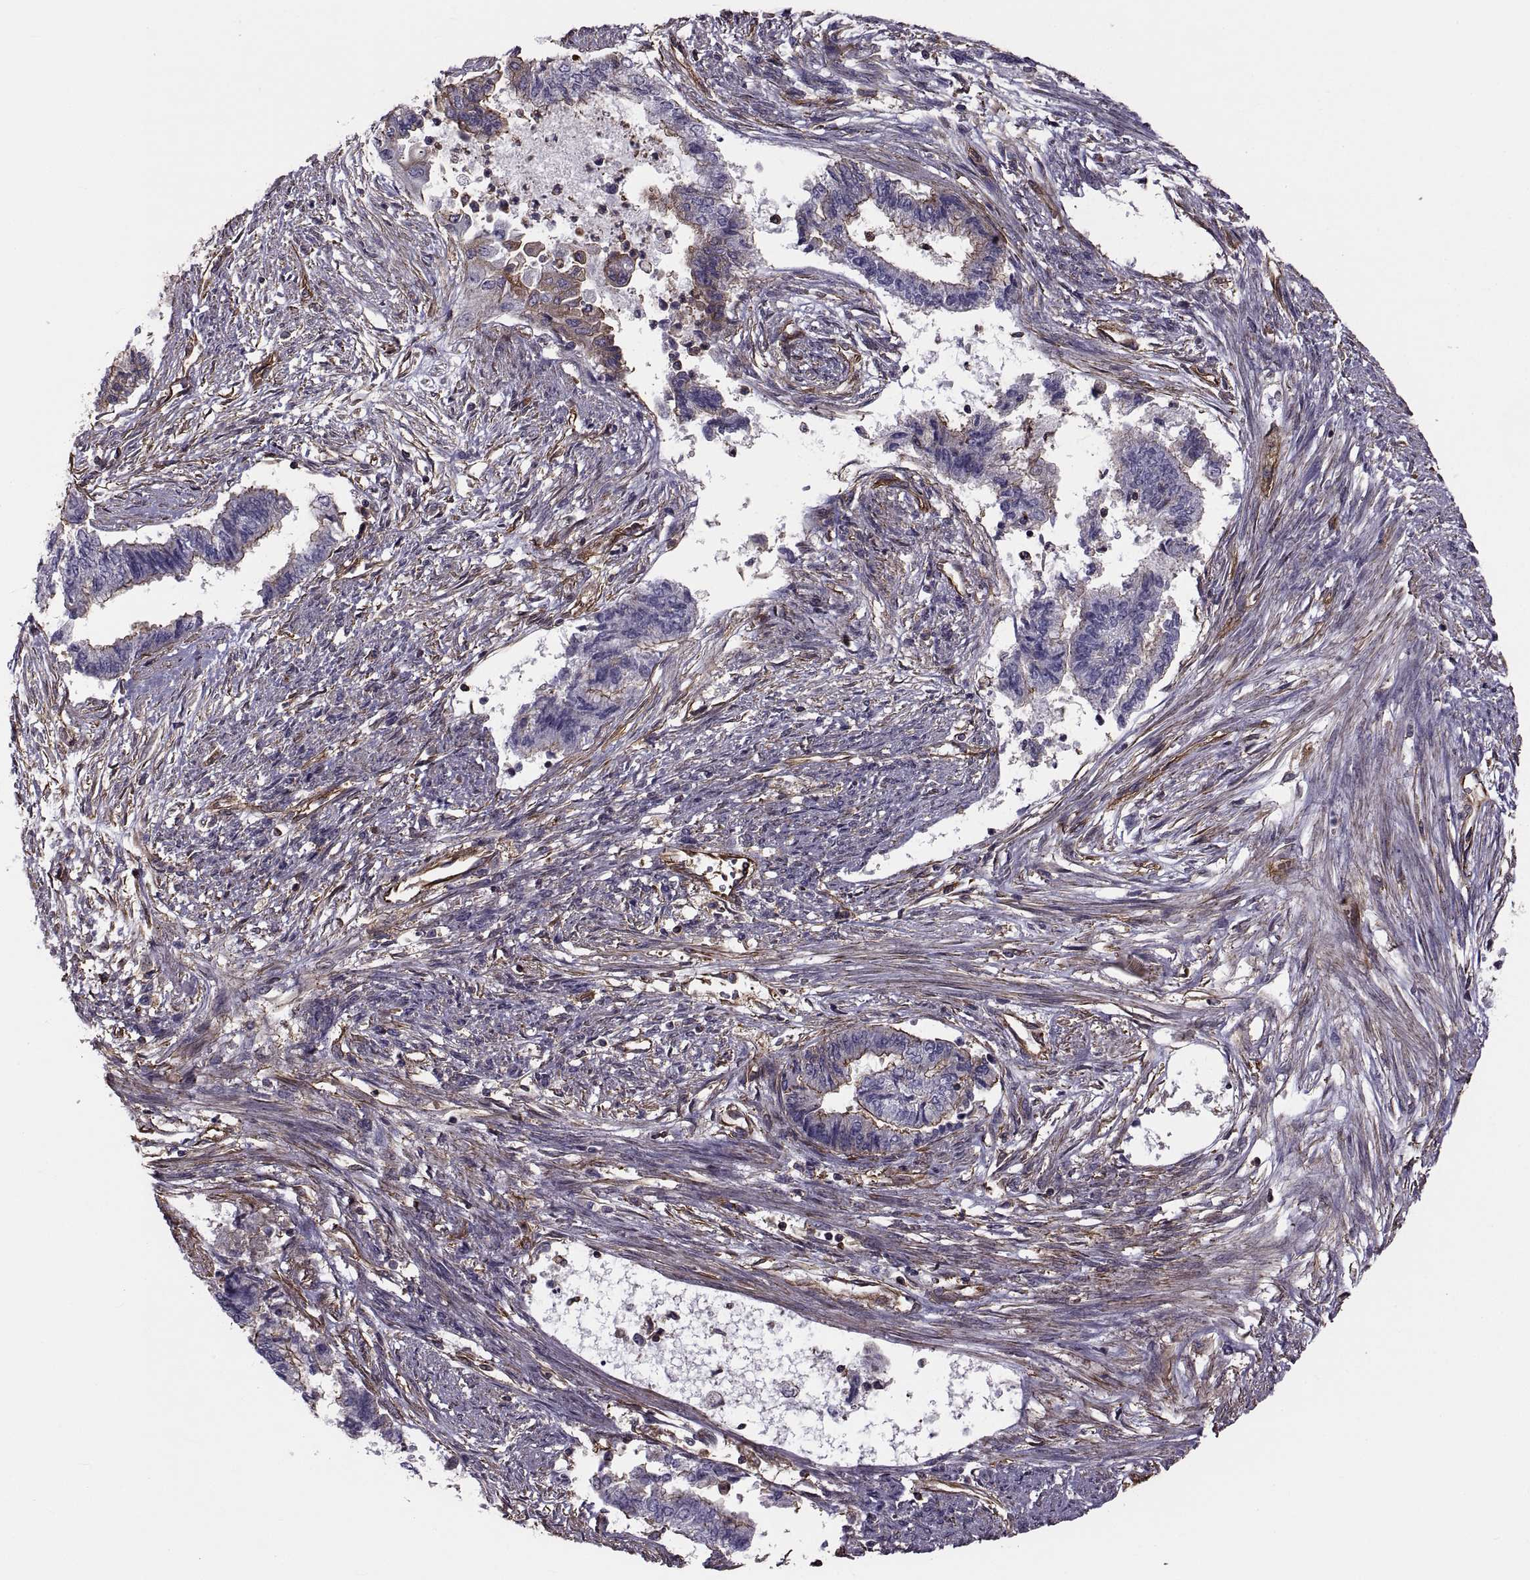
{"staining": {"intensity": "moderate", "quantity": "<25%", "location": "cytoplasmic/membranous"}, "tissue": "endometrial cancer", "cell_type": "Tumor cells", "image_type": "cancer", "snomed": [{"axis": "morphology", "description": "Adenocarcinoma, NOS"}, {"axis": "topography", "description": "Endometrium"}], "caption": "A high-resolution histopathology image shows immunohistochemistry (IHC) staining of endometrial cancer, which reveals moderate cytoplasmic/membranous staining in approximately <25% of tumor cells.", "gene": "MYH9", "patient": {"sex": "female", "age": 65}}